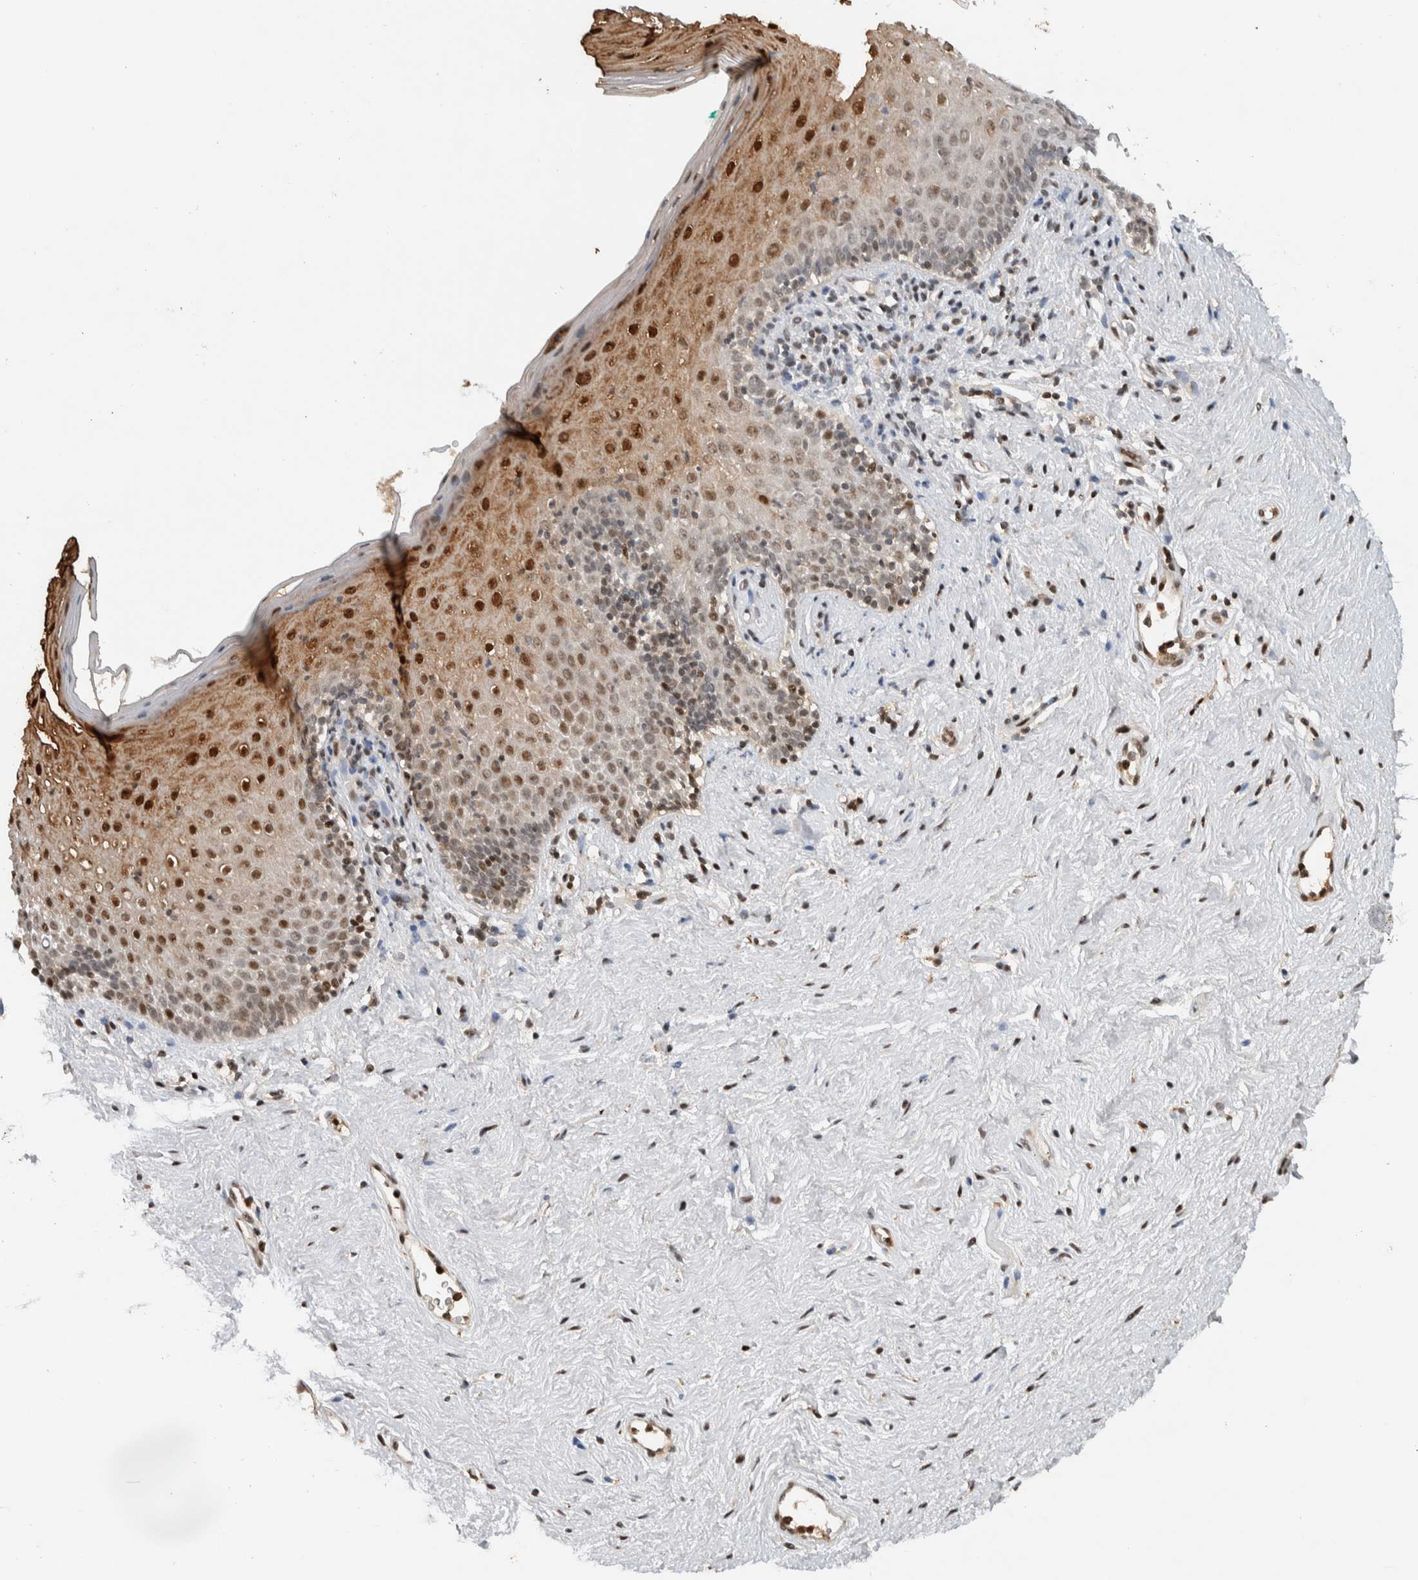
{"staining": {"intensity": "strong", "quantity": ">75%", "location": "nuclear"}, "tissue": "vagina", "cell_type": "Squamous epithelial cells", "image_type": "normal", "snomed": [{"axis": "morphology", "description": "Normal tissue, NOS"}, {"axis": "topography", "description": "Vagina"}], "caption": "IHC of benign human vagina reveals high levels of strong nuclear expression in approximately >75% of squamous epithelial cells.", "gene": "ZNF521", "patient": {"sex": "female", "age": 44}}